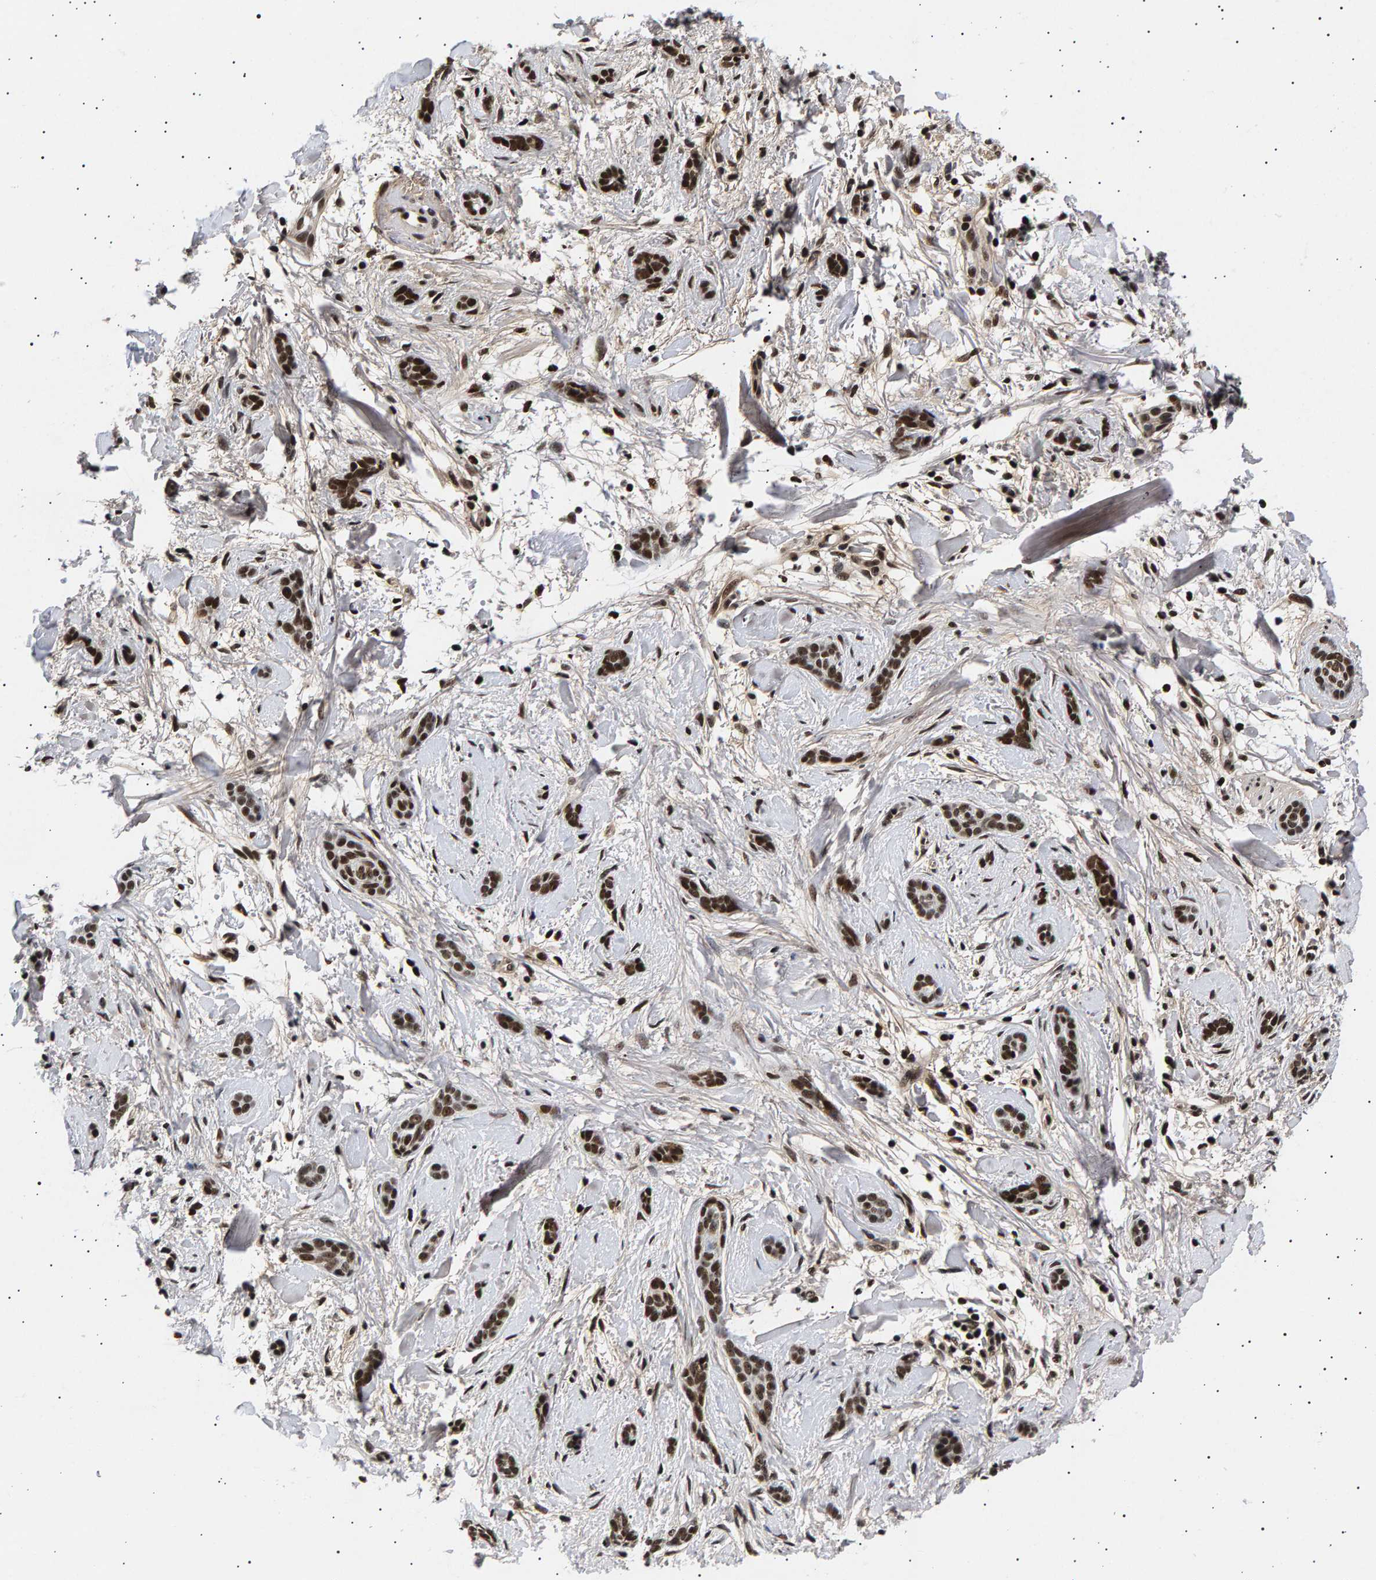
{"staining": {"intensity": "strong", "quantity": ">75%", "location": "nuclear"}, "tissue": "skin cancer", "cell_type": "Tumor cells", "image_type": "cancer", "snomed": [{"axis": "morphology", "description": "Basal cell carcinoma"}, {"axis": "morphology", "description": "Adnexal tumor, benign"}, {"axis": "topography", "description": "Skin"}], "caption": "Skin cancer (basal cell carcinoma) tissue demonstrates strong nuclear positivity in approximately >75% of tumor cells, visualized by immunohistochemistry. (DAB IHC, brown staining for protein, blue staining for nuclei).", "gene": "ANKRD40", "patient": {"sex": "female", "age": 42}}